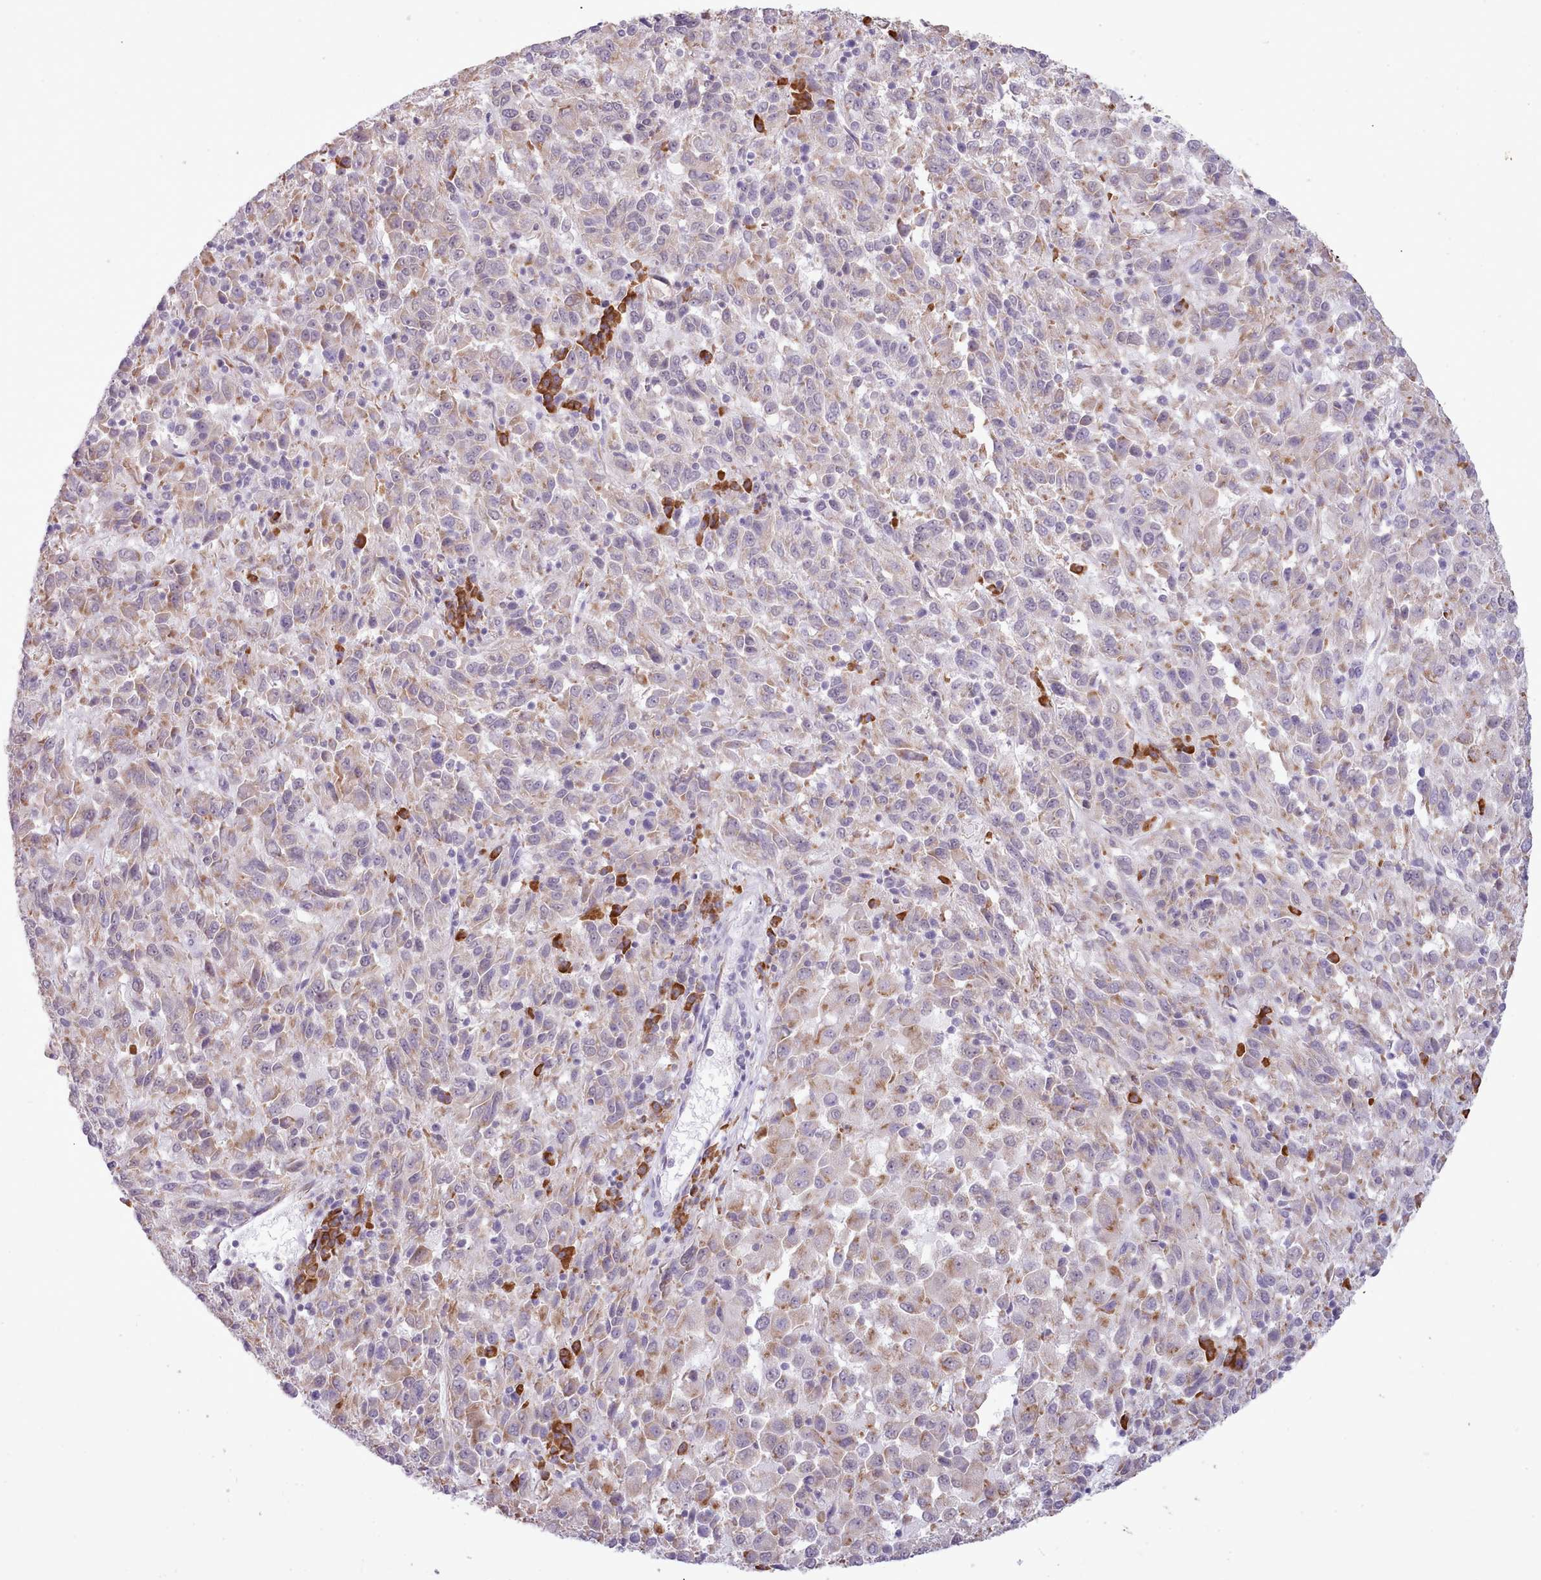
{"staining": {"intensity": "weak", "quantity": "25%-75%", "location": "cytoplasmic/membranous"}, "tissue": "melanoma", "cell_type": "Tumor cells", "image_type": "cancer", "snomed": [{"axis": "morphology", "description": "Malignant melanoma, Metastatic site"}, {"axis": "topography", "description": "Lung"}], "caption": "An IHC micrograph of tumor tissue is shown. Protein staining in brown highlights weak cytoplasmic/membranous positivity in melanoma within tumor cells. The protein is shown in brown color, while the nuclei are stained blue.", "gene": "SEC61B", "patient": {"sex": "male", "age": 64}}